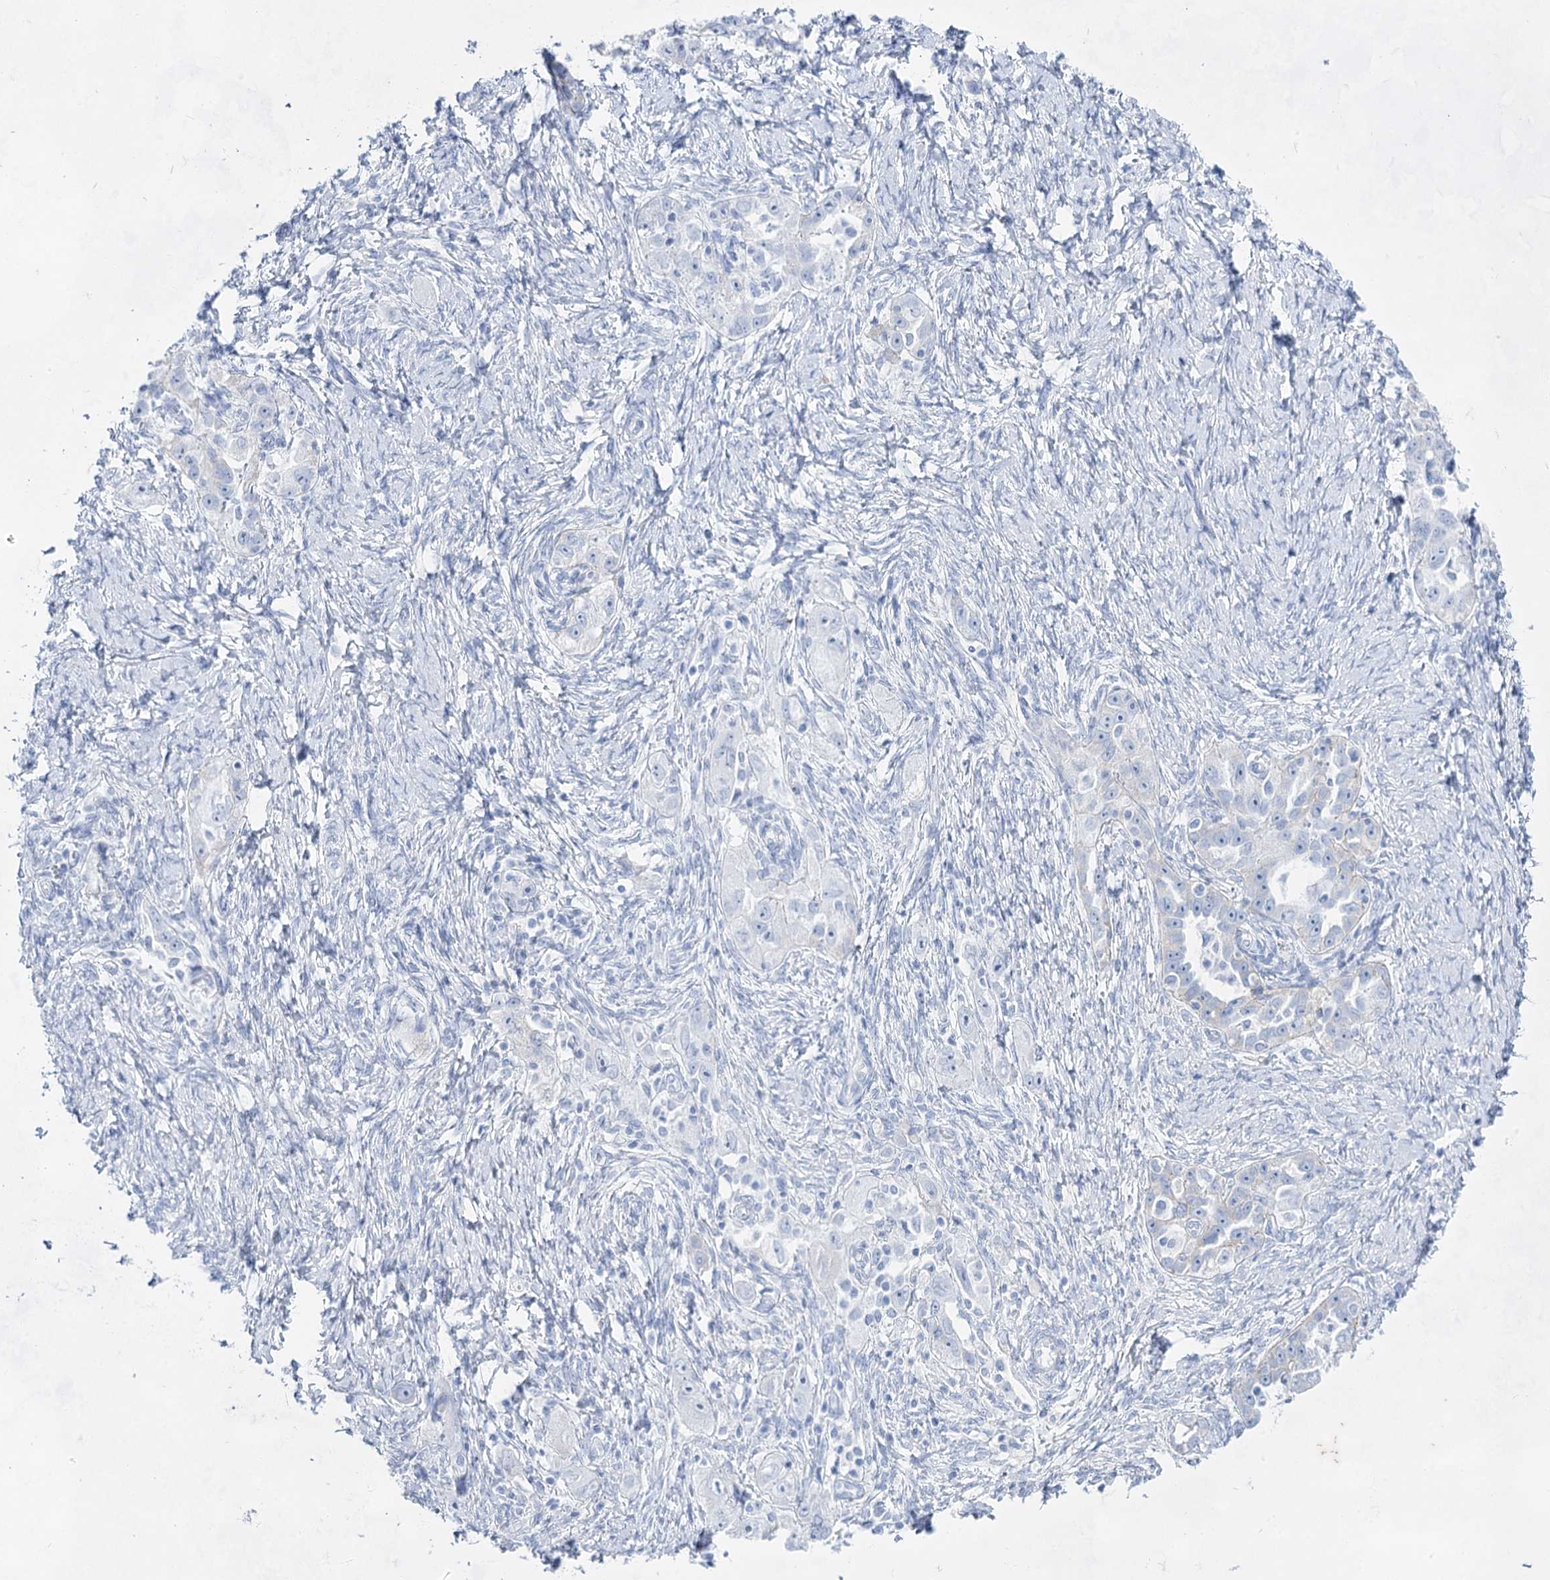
{"staining": {"intensity": "negative", "quantity": "none", "location": "none"}, "tissue": "ovarian cancer", "cell_type": "Tumor cells", "image_type": "cancer", "snomed": [{"axis": "morphology", "description": "Carcinoma, NOS"}, {"axis": "morphology", "description": "Cystadenocarcinoma, serous, NOS"}, {"axis": "topography", "description": "Ovary"}], "caption": "Protein analysis of ovarian cancer displays no significant expression in tumor cells.", "gene": "ACRV1", "patient": {"sex": "female", "age": 69}}